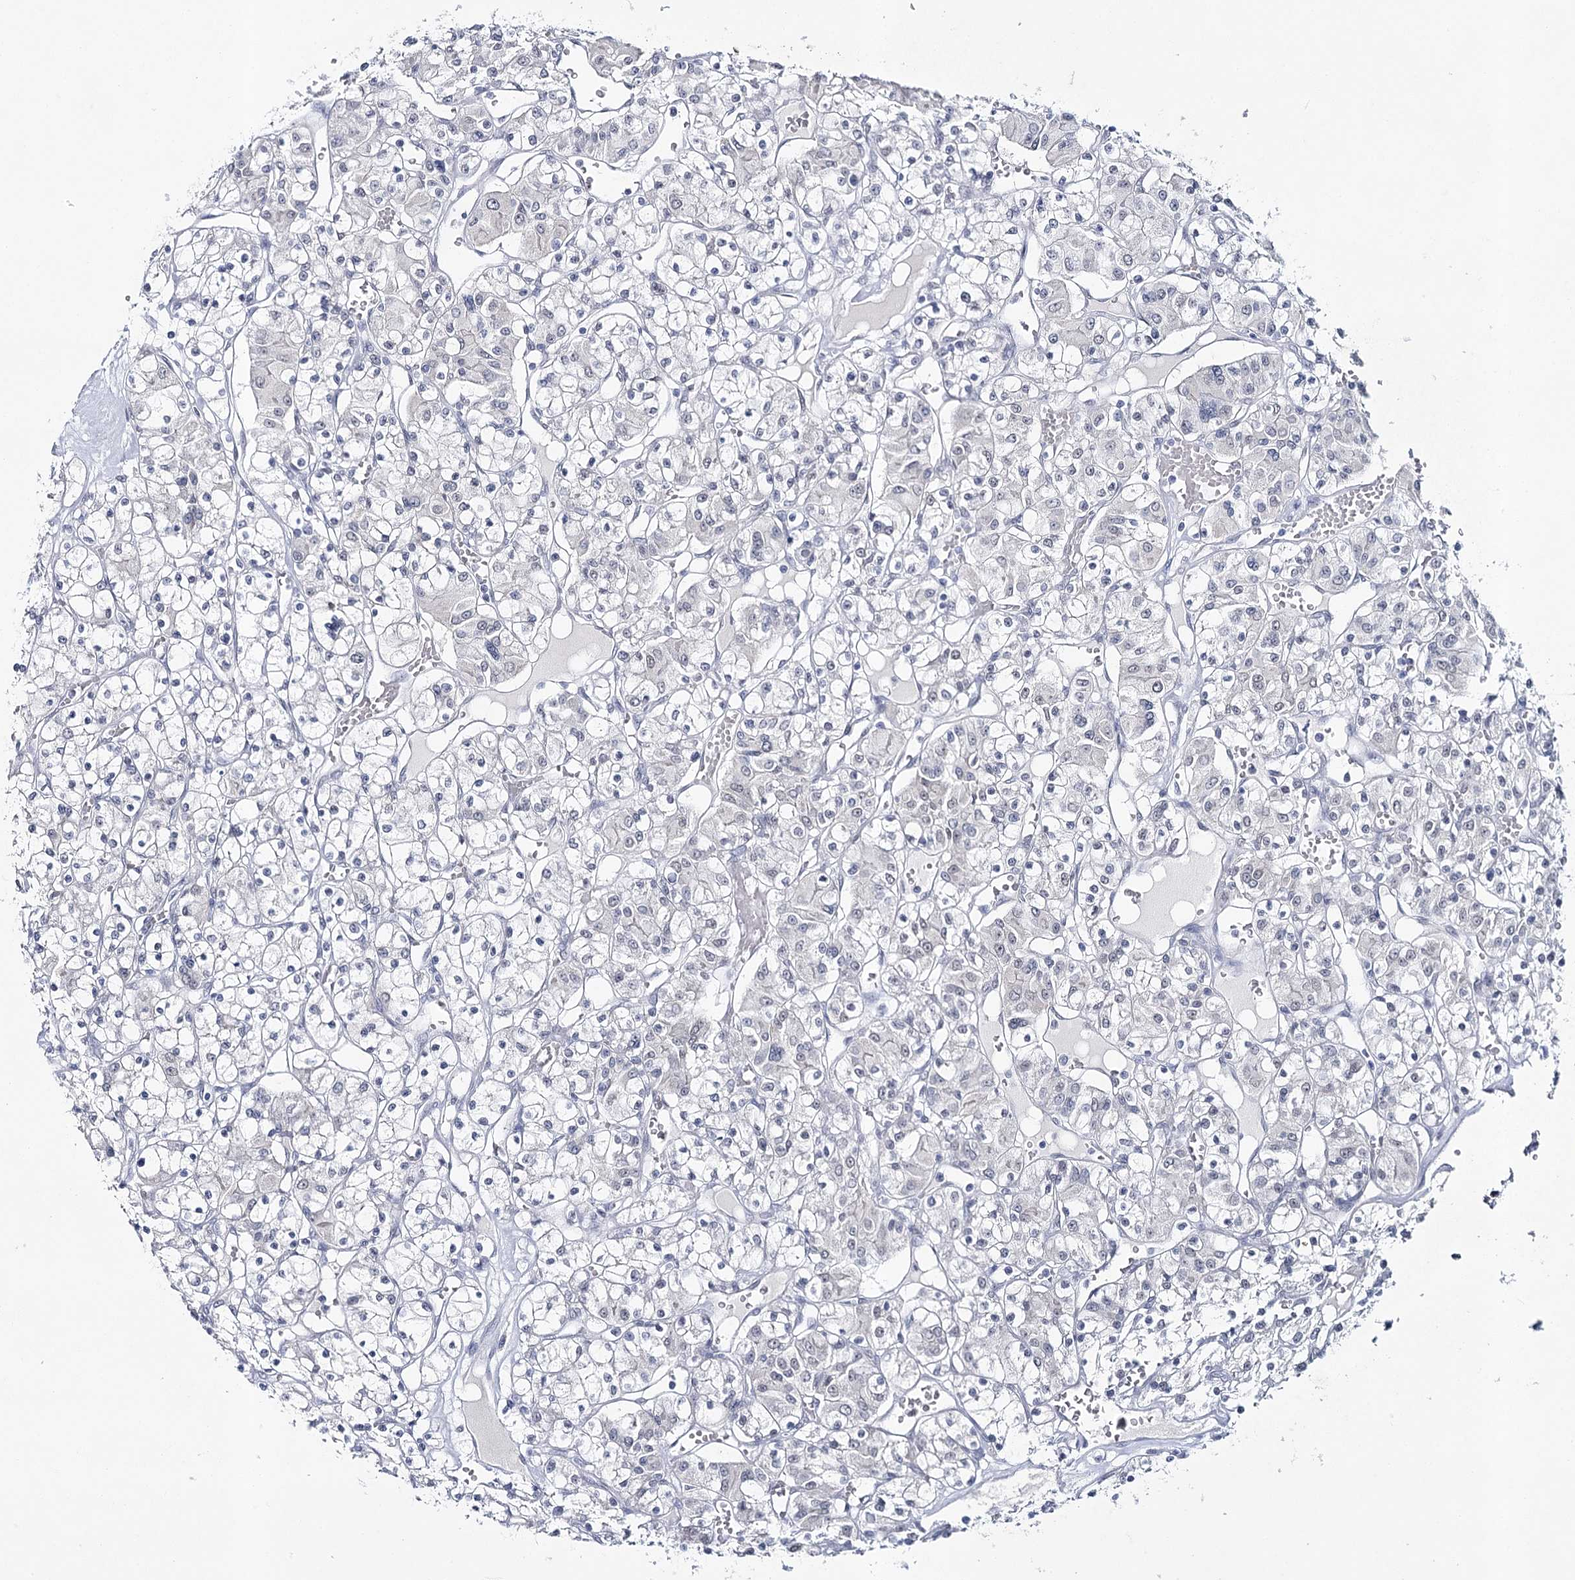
{"staining": {"intensity": "negative", "quantity": "none", "location": "none"}, "tissue": "renal cancer", "cell_type": "Tumor cells", "image_type": "cancer", "snomed": [{"axis": "morphology", "description": "Adenocarcinoma, NOS"}, {"axis": "topography", "description": "Kidney"}], "caption": "Immunohistochemical staining of human adenocarcinoma (renal) demonstrates no significant staining in tumor cells.", "gene": "ZC3H8", "patient": {"sex": "female", "age": 59}}